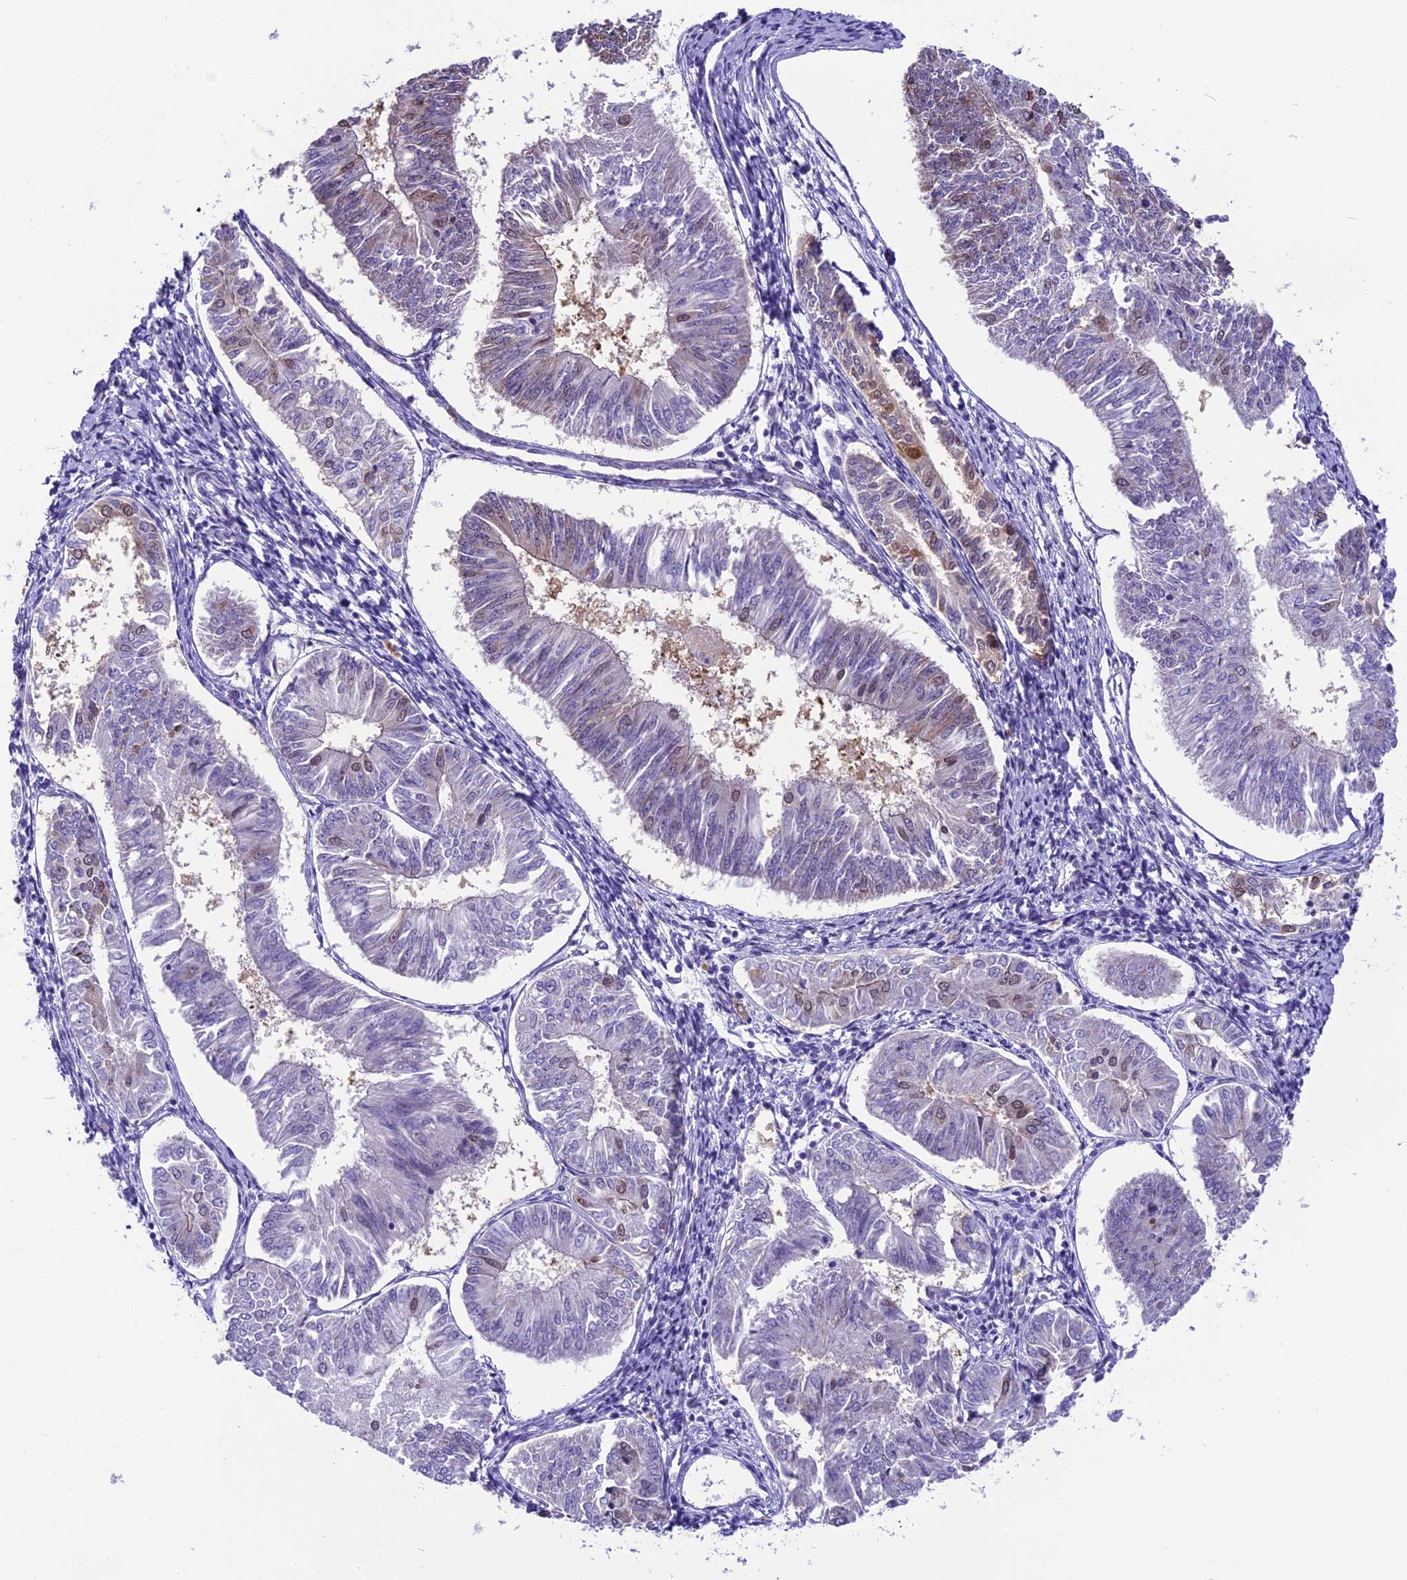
{"staining": {"intensity": "weak", "quantity": "<25%", "location": "nuclear"}, "tissue": "endometrial cancer", "cell_type": "Tumor cells", "image_type": "cancer", "snomed": [{"axis": "morphology", "description": "Adenocarcinoma, NOS"}, {"axis": "topography", "description": "Endometrium"}], "caption": "The histopathology image reveals no staining of tumor cells in endometrial cancer.", "gene": "PRR15", "patient": {"sex": "female", "age": 58}}